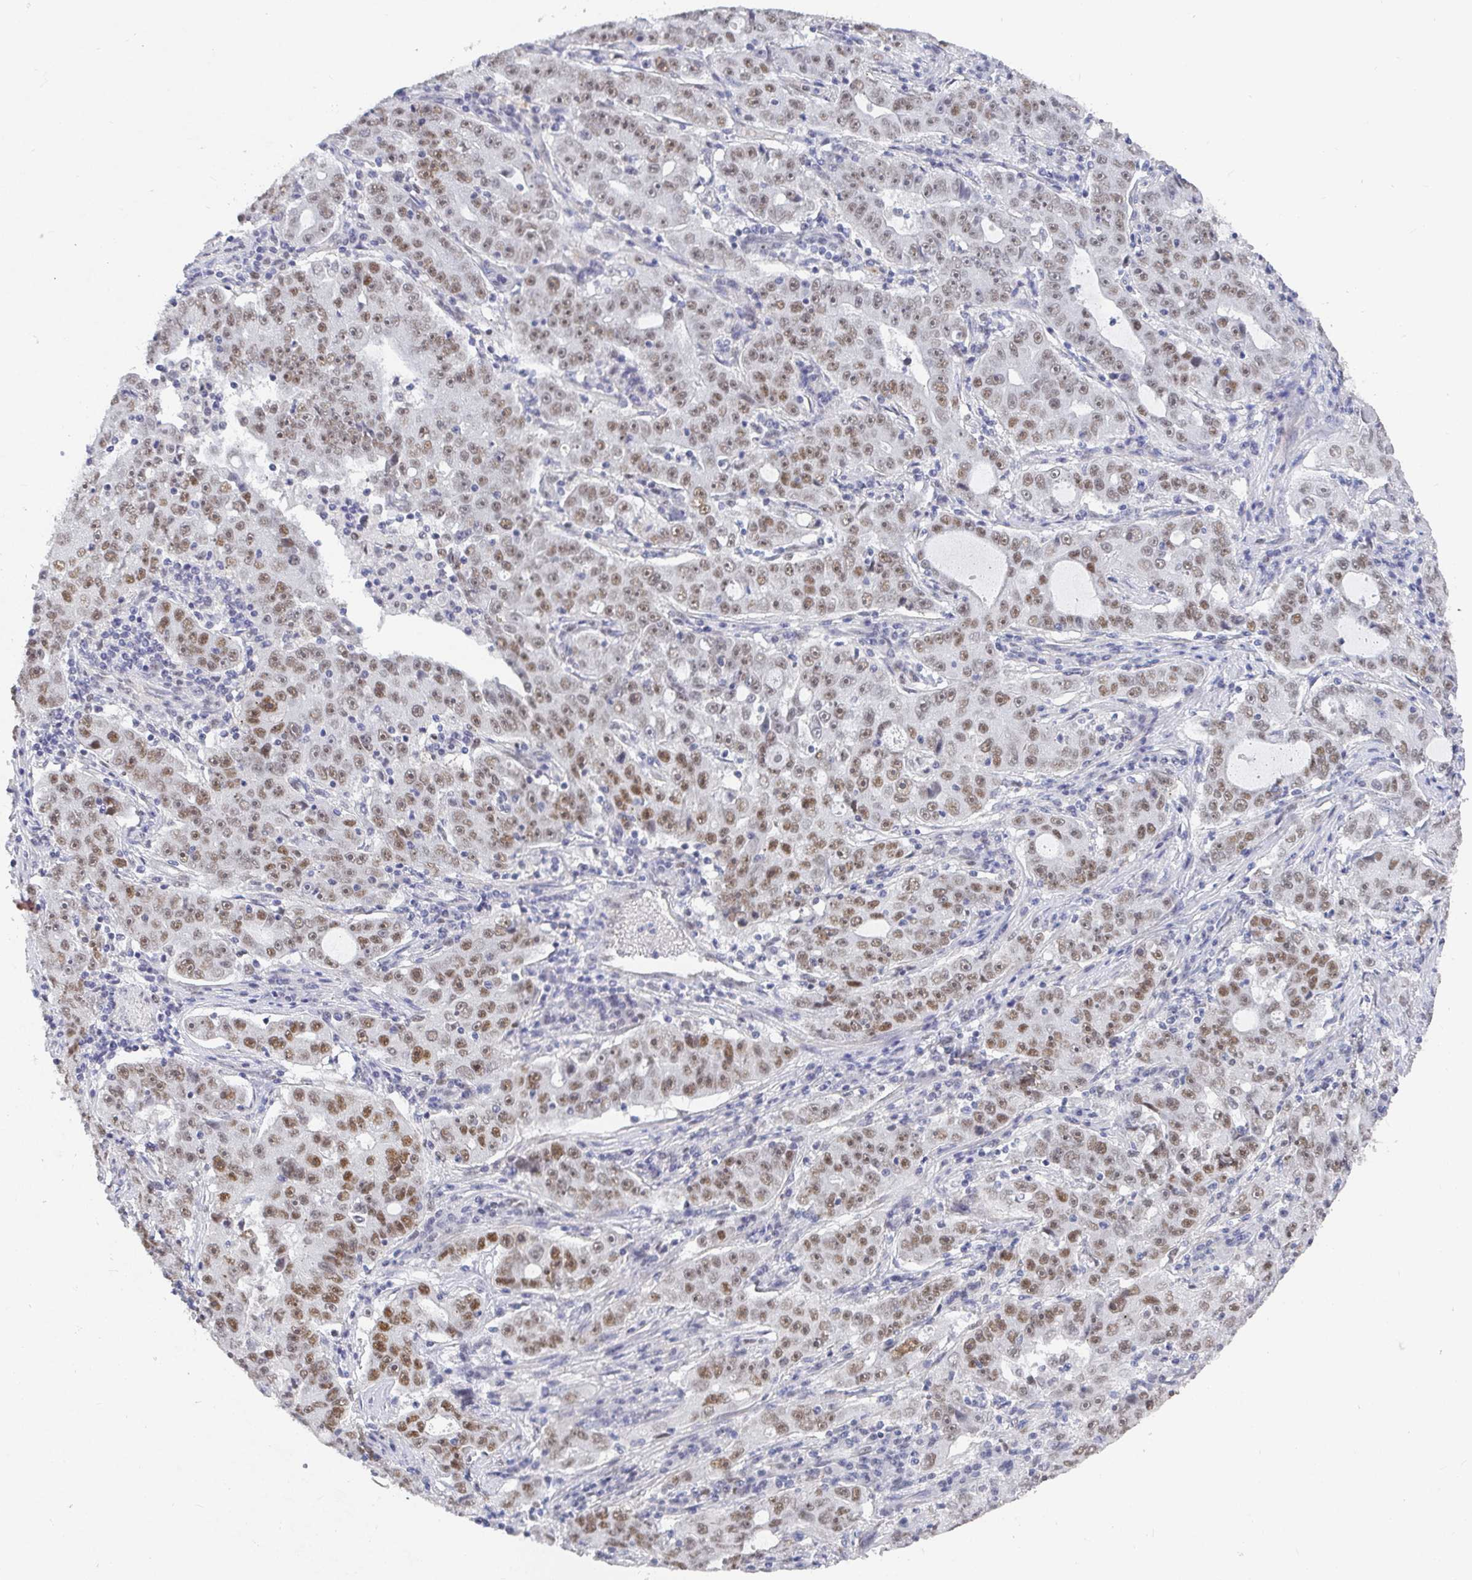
{"staining": {"intensity": "moderate", "quantity": ">75%", "location": "nuclear"}, "tissue": "lung cancer", "cell_type": "Tumor cells", "image_type": "cancer", "snomed": [{"axis": "morphology", "description": "Normal morphology"}, {"axis": "morphology", "description": "Adenocarcinoma, NOS"}, {"axis": "topography", "description": "Lymph node"}, {"axis": "topography", "description": "Lung"}], "caption": "Tumor cells demonstrate medium levels of moderate nuclear expression in about >75% of cells in lung cancer (adenocarcinoma). (brown staining indicates protein expression, while blue staining denotes nuclei).", "gene": "RCOR1", "patient": {"sex": "female", "age": 57}}